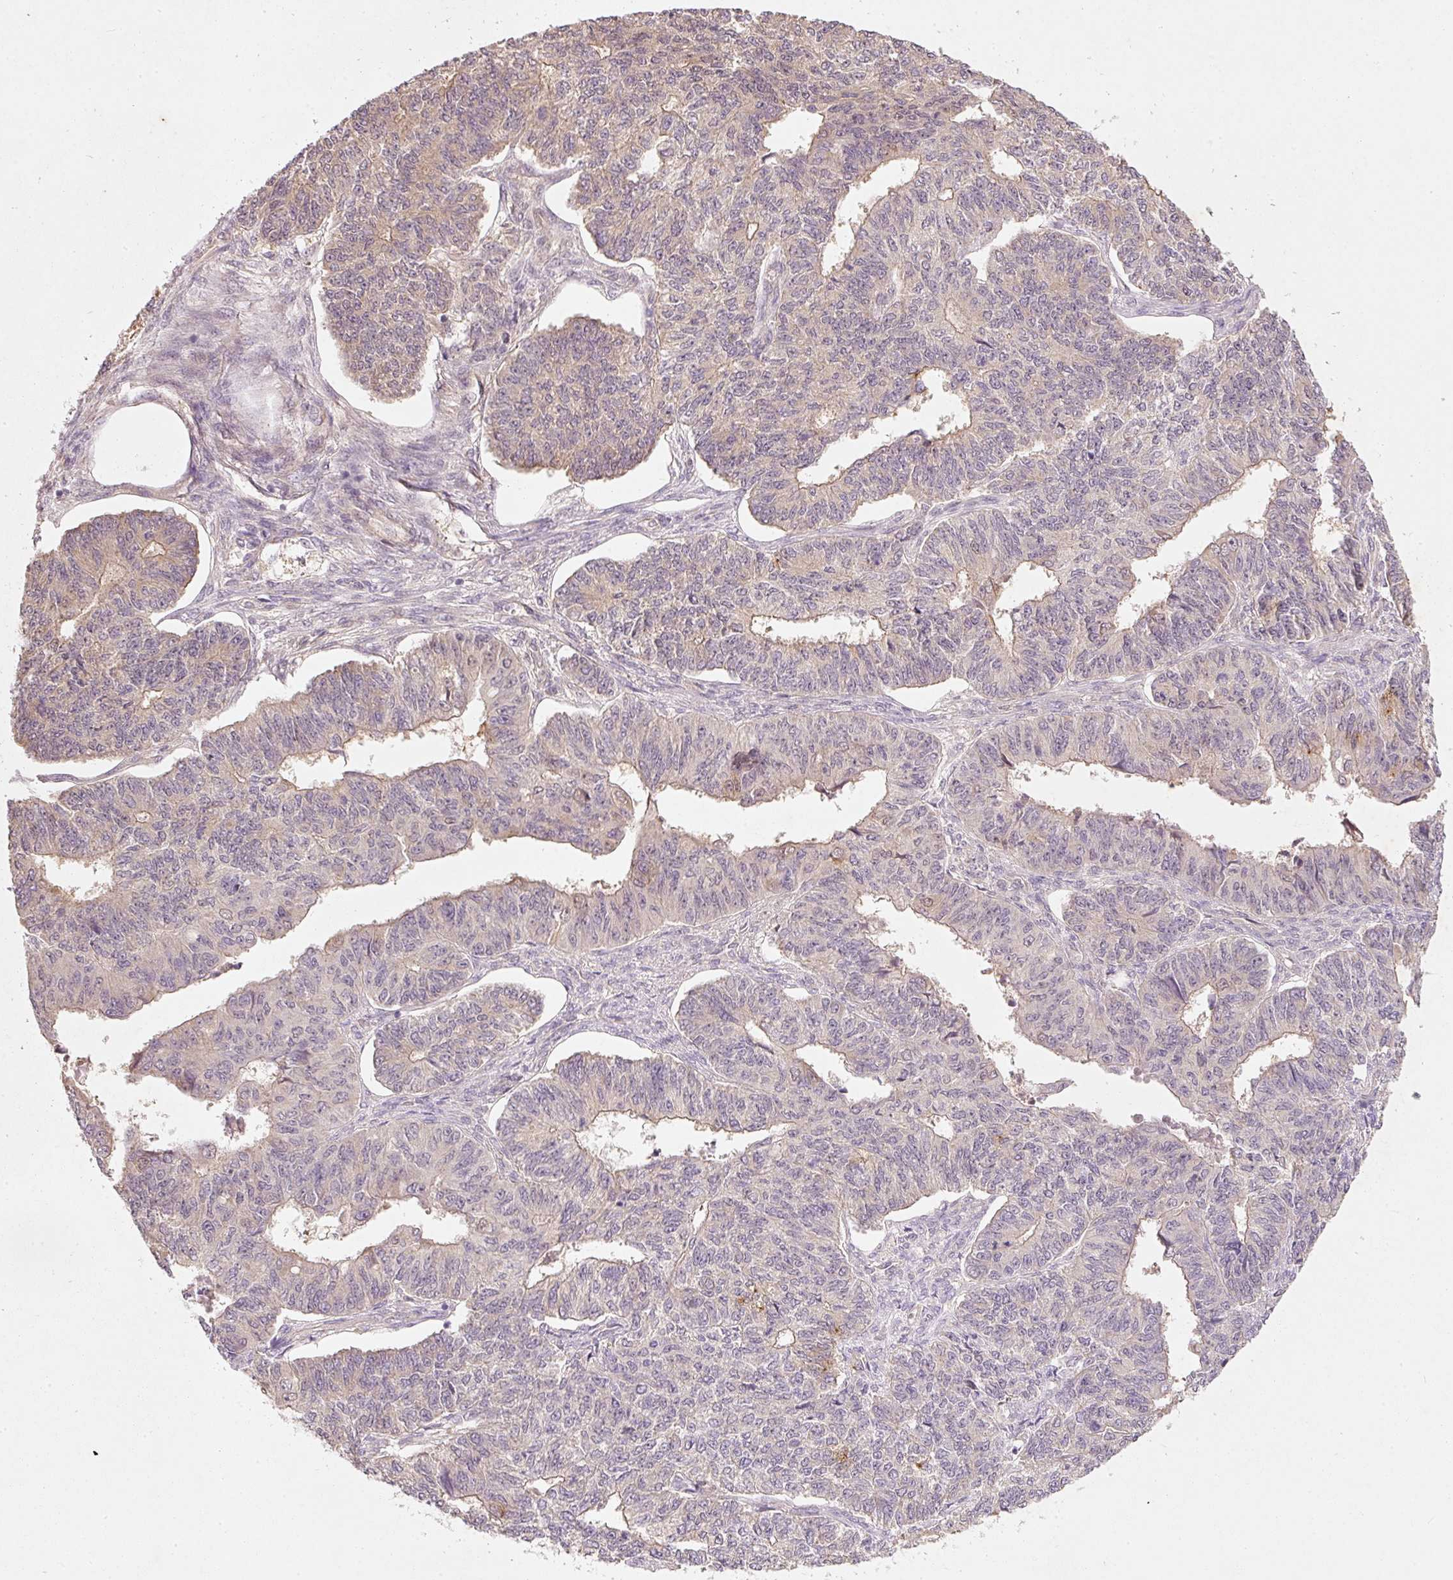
{"staining": {"intensity": "weak", "quantity": "25%-75%", "location": "cytoplasmic/membranous"}, "tissue": "endometrial cancer", "cell_type": "Tumor cells", "image_type": "cancer", "snomed": [{"axis": "morphology", "description": "Adenocarcinoma, NOS"}, {"axis": "topography", "description": "Endometrium"}], "caption": "Immunohistochemistry (IHC) of human endometrial adenocarcinoma exhibits low levels of weak cytoplasmic/membranous expression in approximately 25%-75% of tumor cells.", "gene": "RGL2", "patient": {"sex": "female", "age": 32}}